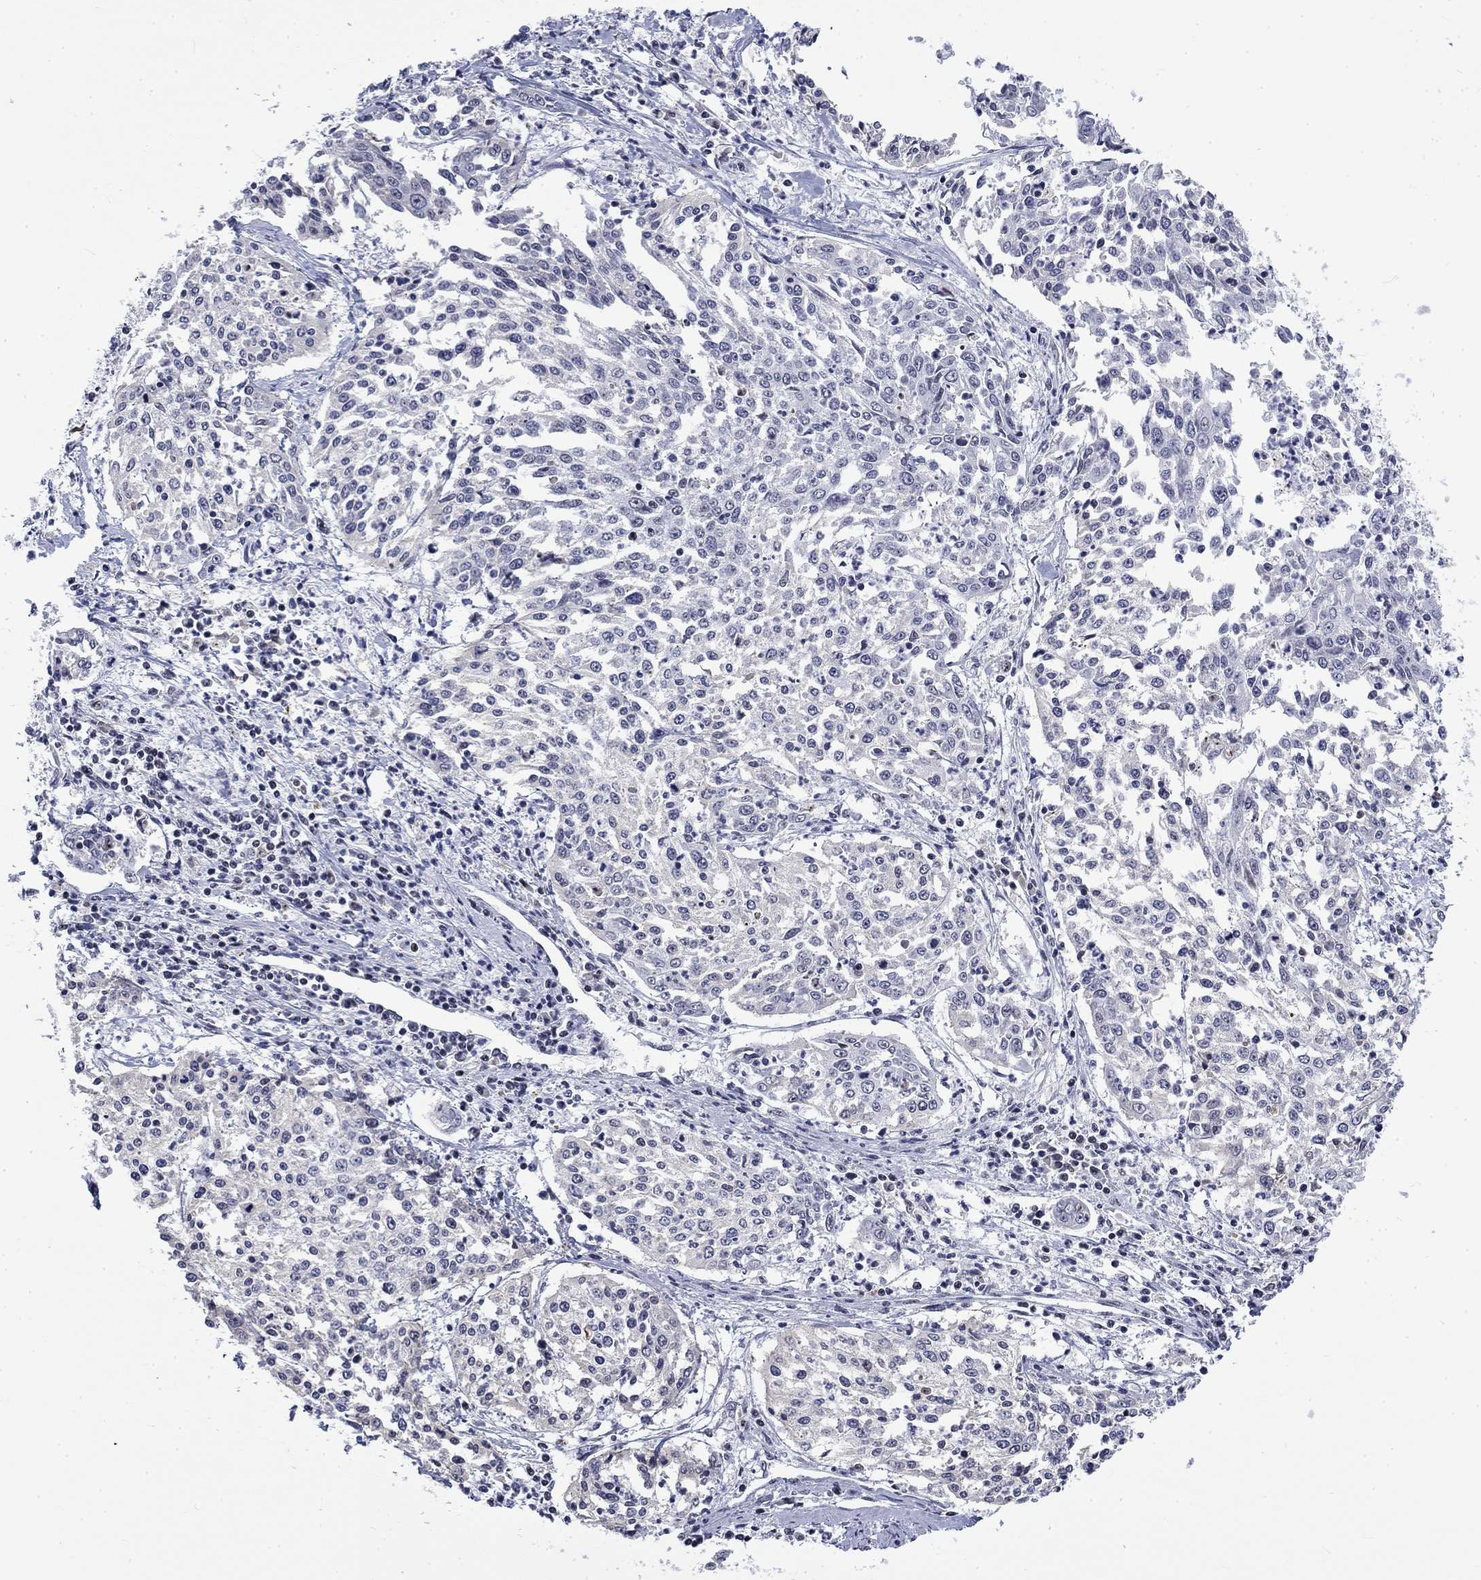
{"staining": {"intensity": "negative", "quantity": "none", "location": "none"}, "tissue": "cervical cancer", "cell_type": "Tumor cells", "image_type": "cancer", "snomed": [{"axis": "morphology", "description": "Squamous cell carcinoma, NOS"}, {"axis": "topography", "description": "Cervix"}], "caption": "Cervical squamous cell carcinoma was stained to show a protein in brown. There is no significant positivity in tumor cells.", "gene": "CSRNP3", "patient": {"sex": "female", "age": 41}}